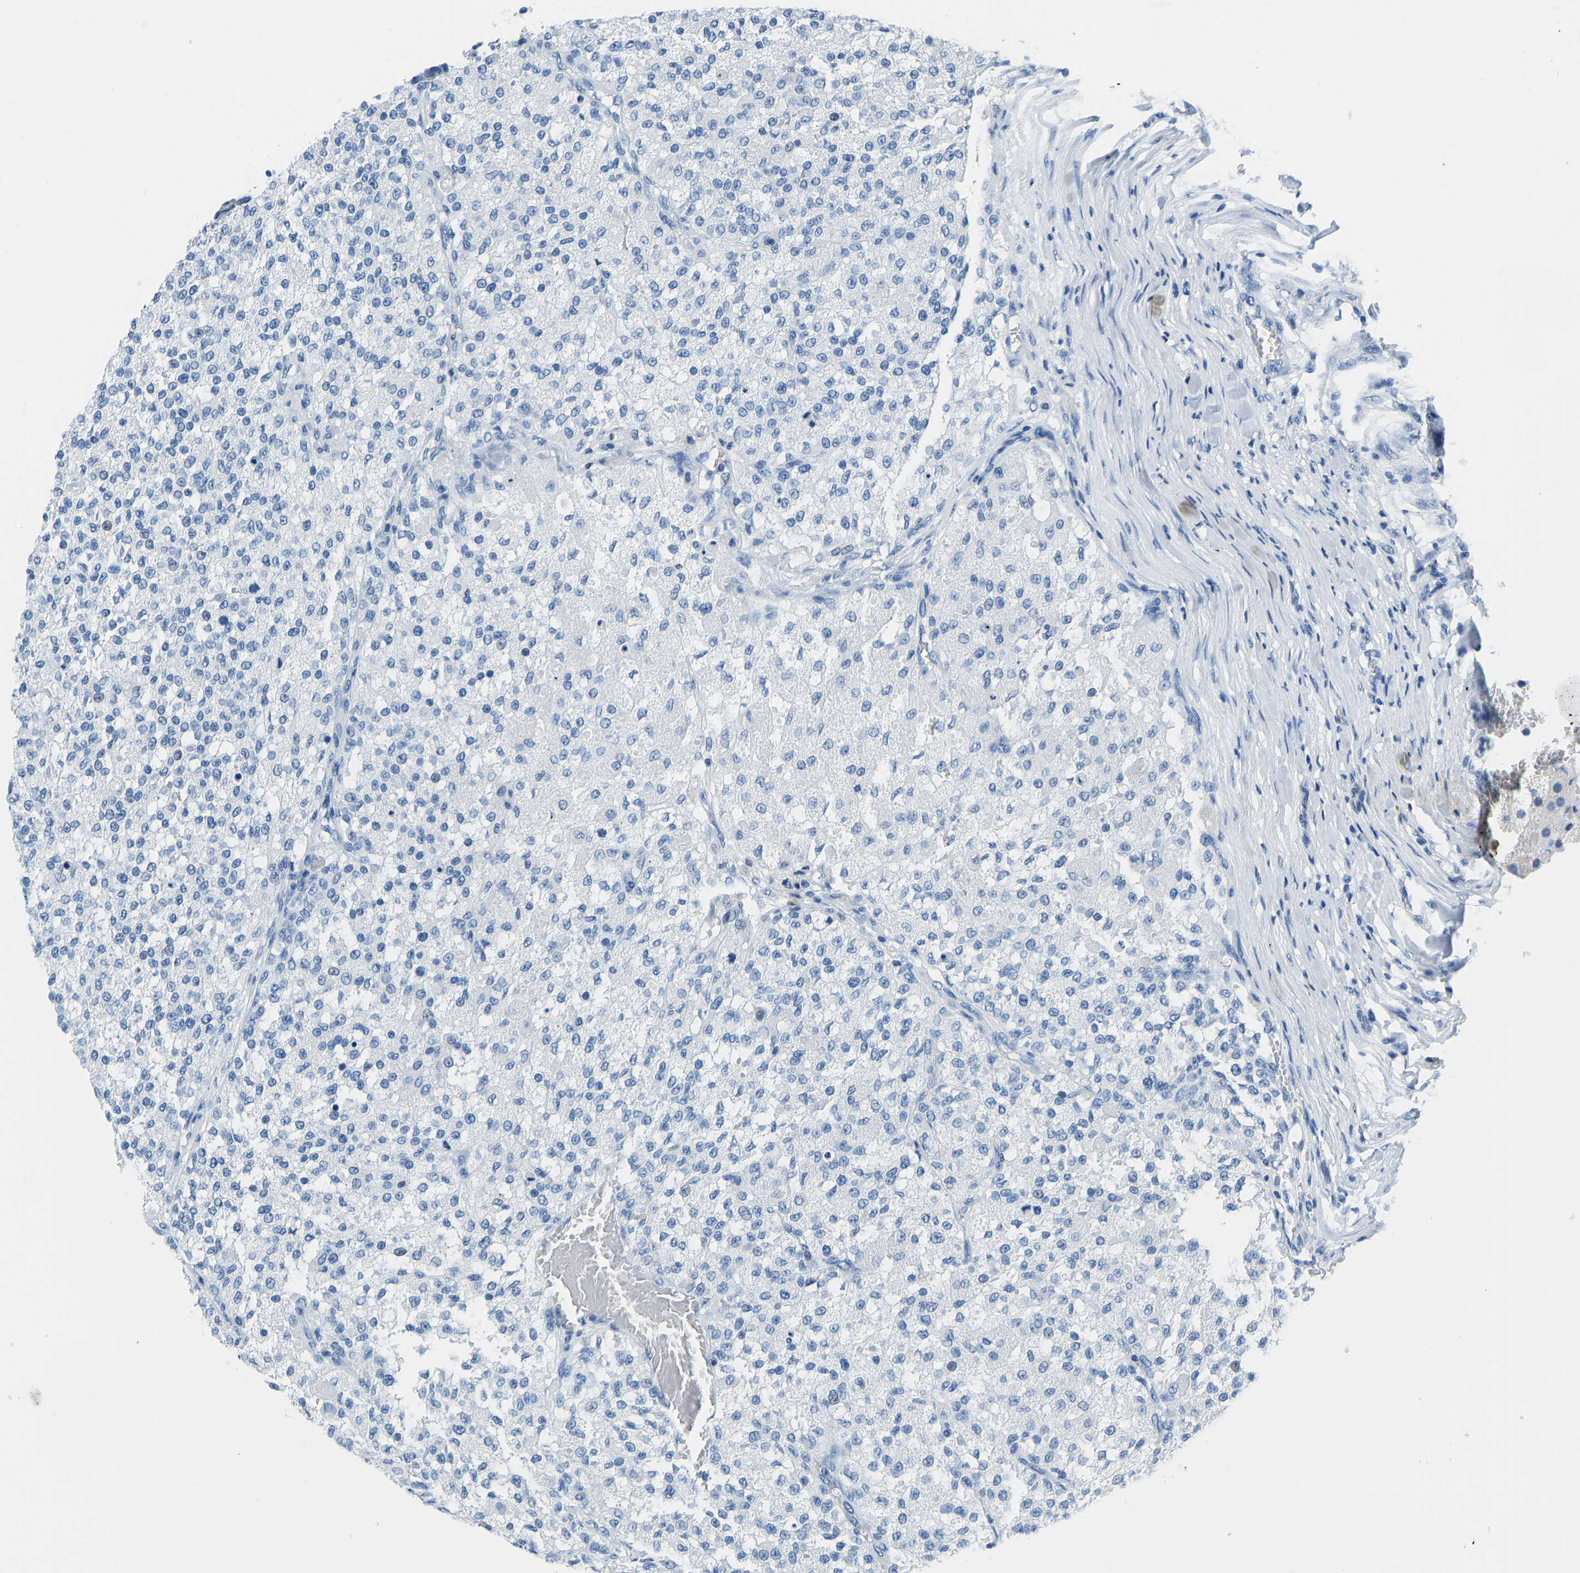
{"staining": {"intensity": "negative", "quantity": "none", "location": "none"}, "tissue": "testis cancer", "cell_type": "Tumor cells", "image_type": "cancer", "snomed": [{"axis": "morphology", "description": "Seminoma, NOS"}, {"axis": "topography", "description": "Testis"}], "caption": "Protein analysis of seminoma (testis) exhibits no significant staining in tumor cells.", "gene": "SERPINB3", "patient": {"sex": "male", "age": 59}}